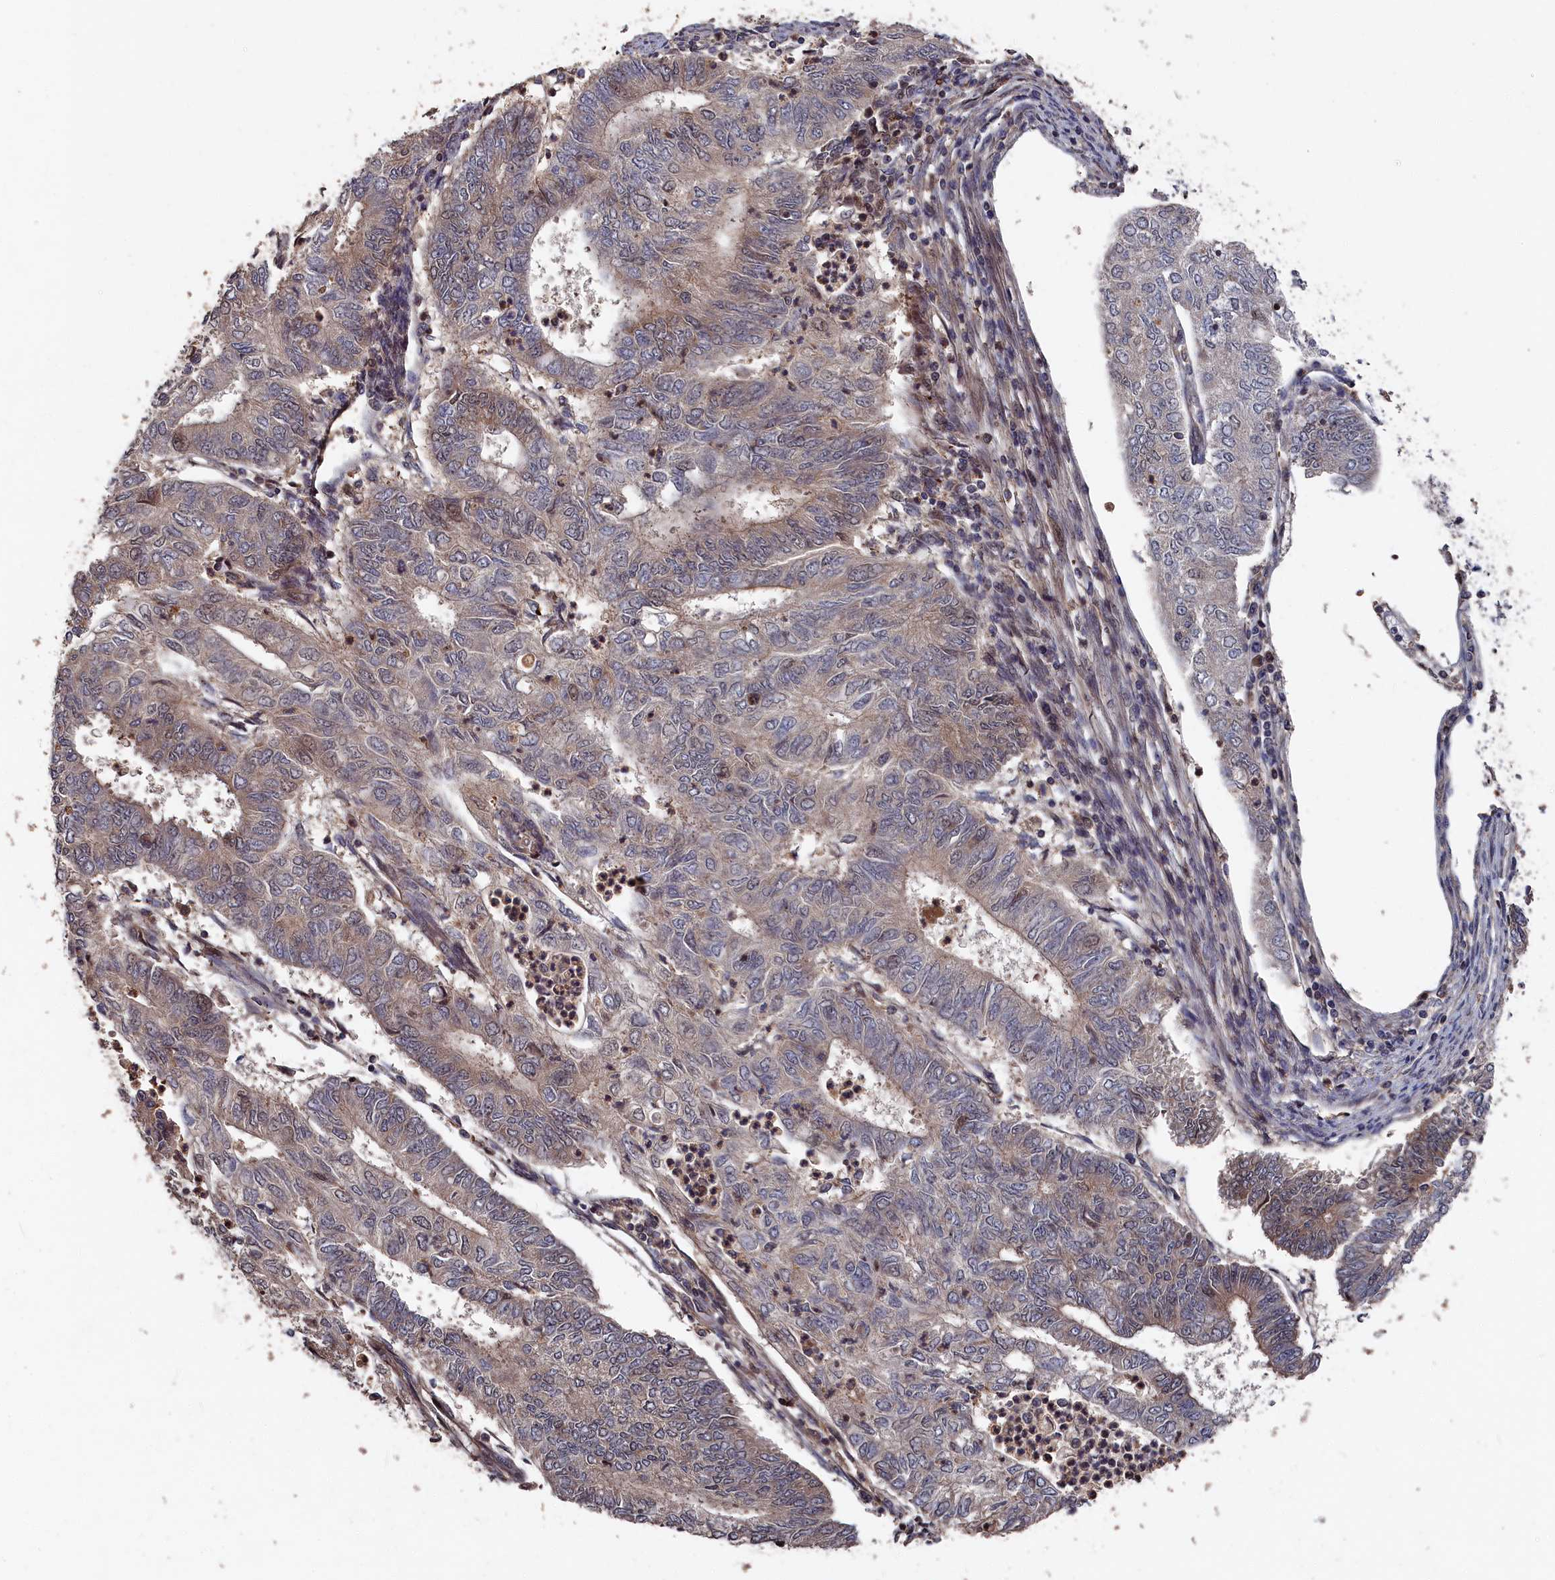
{"staining": {"intensity": "moderate", "quantity": "<25%", "location": "nuclear"}, "tissue": "endometrial cancer", "cell_type": "Tumor cells", "image_type": "cancer", "snomed": [{"axis": "morphology", "description": "Adenocarcinoma, NOS"}, {"axis": "topography", "description": "Endometrium"}], "caption": "DAB immunohistochemical staining of human adenocarcinoma (endometrial) exhibits moderate nuclear protein positivity in about <25% of tumor cells.", "gene": "RMI2", "patient": {"sex": "female", "age": 68}}